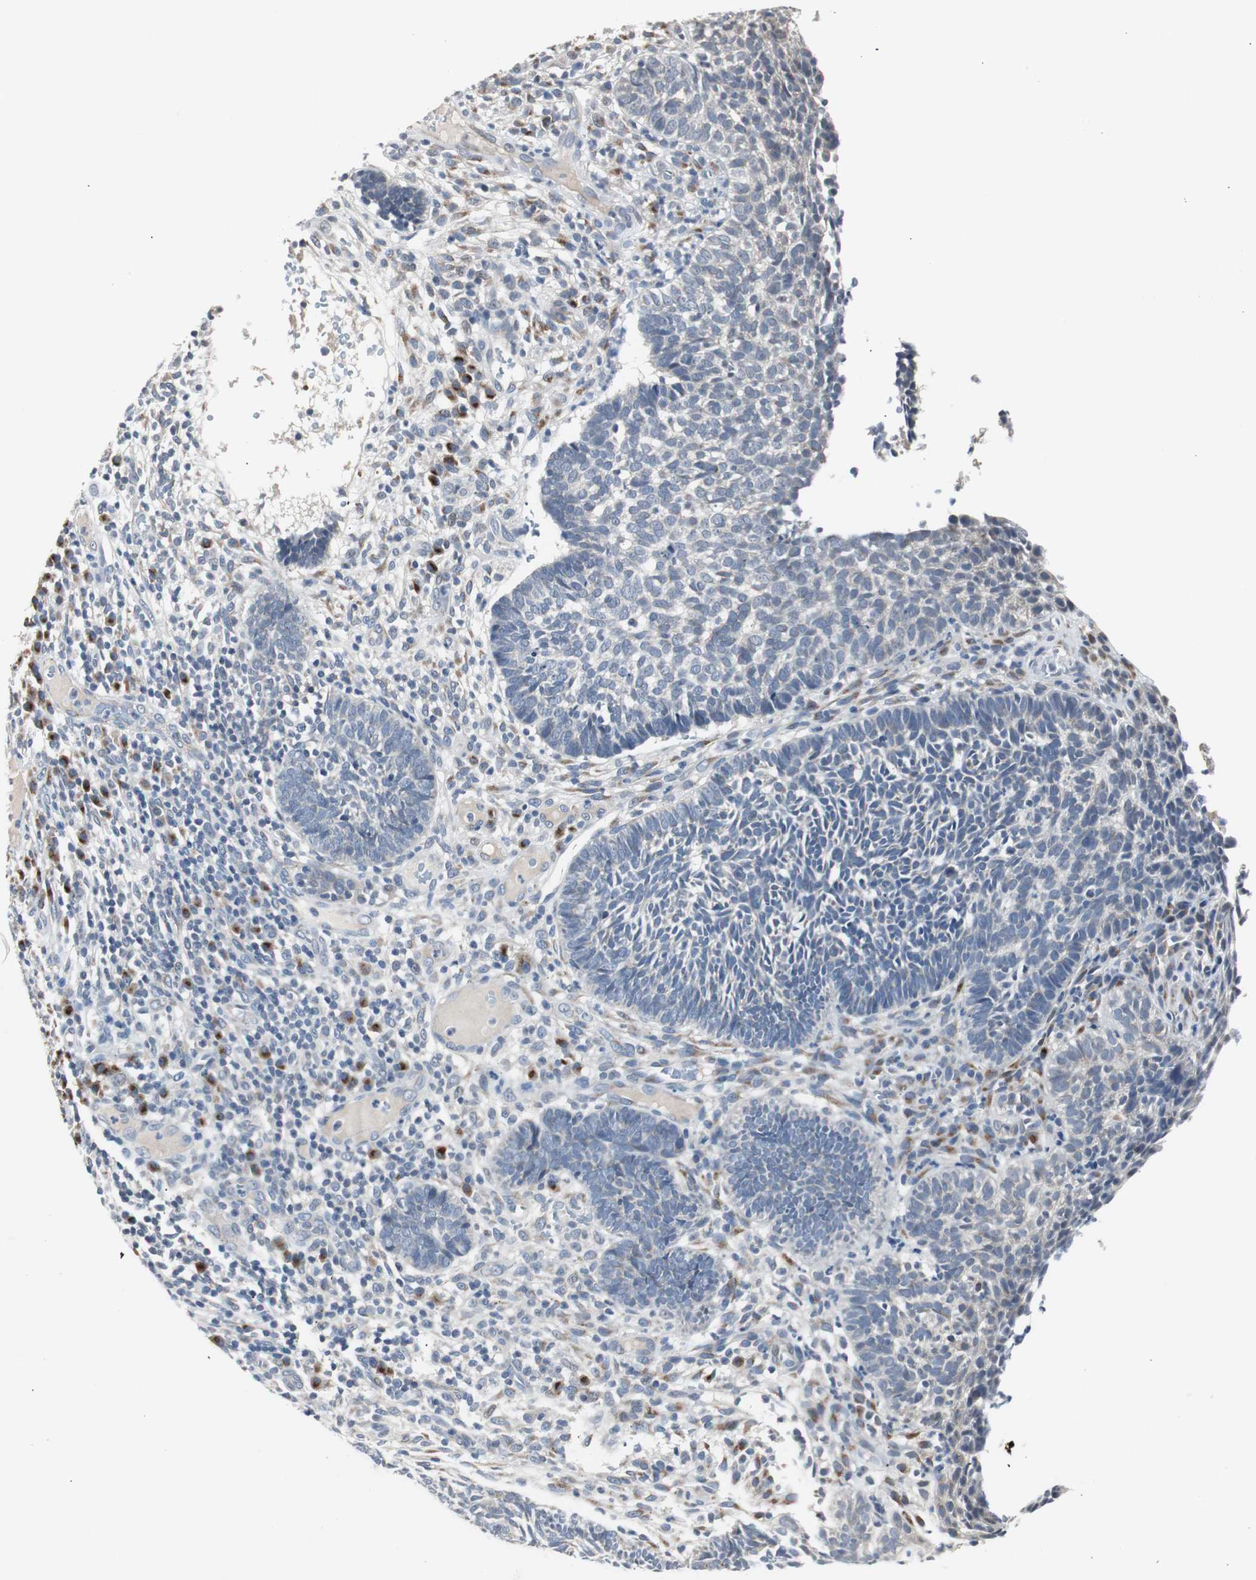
{"staining": {"intensity": "negative", "quantity": "none", "location": "none"}, "tissue": "skin cancer", "cell_type": "Tumor cells", "image_type": "cancer", "snomed": [{"axis": "morphology", "description": "Normal tissue, NOS"}, {"axis": "morphology", "description": "Basal cell carcinoma"}, {"axis": "topography", "description": "Skin"}], "caption": "IHC photomicrograph of skin cancer (basal cell carcinoma) stained for a protein (brown), which demonstrates no expression in tumor cells.", "gene": "SOX30", "patient": {"sex": "male", "age": 87}}